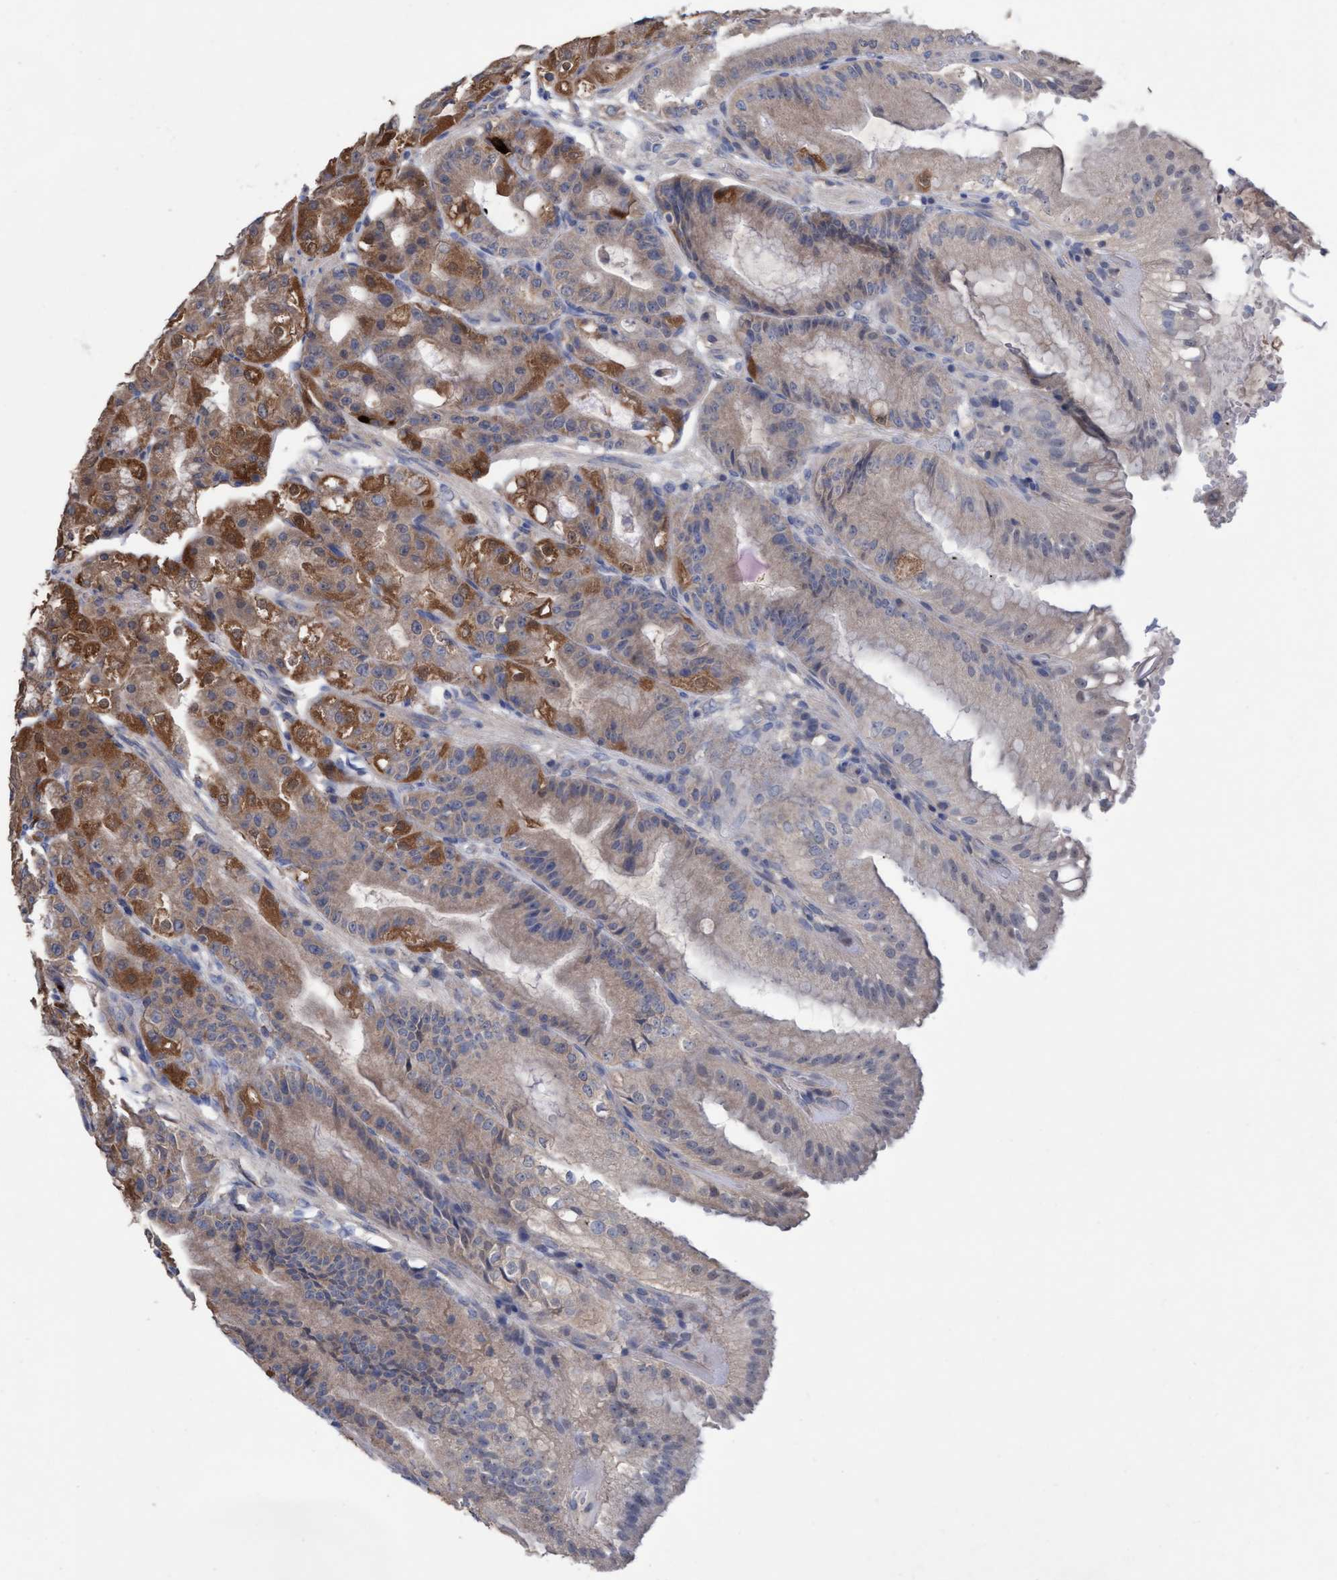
{"staining": {"intensity": "moderate", "quantity": "25%-75%", "location": "cytoplasmic/membranous"}, "tissue": "stomach", "cell_type": "Glandular cells", "image_type": "normal", "snomed": [{"axis": "morphology", "description": "Normal tissue, NOS"}, {"axis": "topography", "description": "Stomach, lower"}], "caption": "Immunohistochemical staining of unremarkable human stomach exhibits moderate cytoplasmic/membranous protein expression in about 25%-75% of glandular cells. The staining was performed using DAB, with brown indicating positive protein expression. Nuclei are stained blue with hematoxylin.", "gene": "GLOD4", "patient": {"sex": "male", "age": 71}}